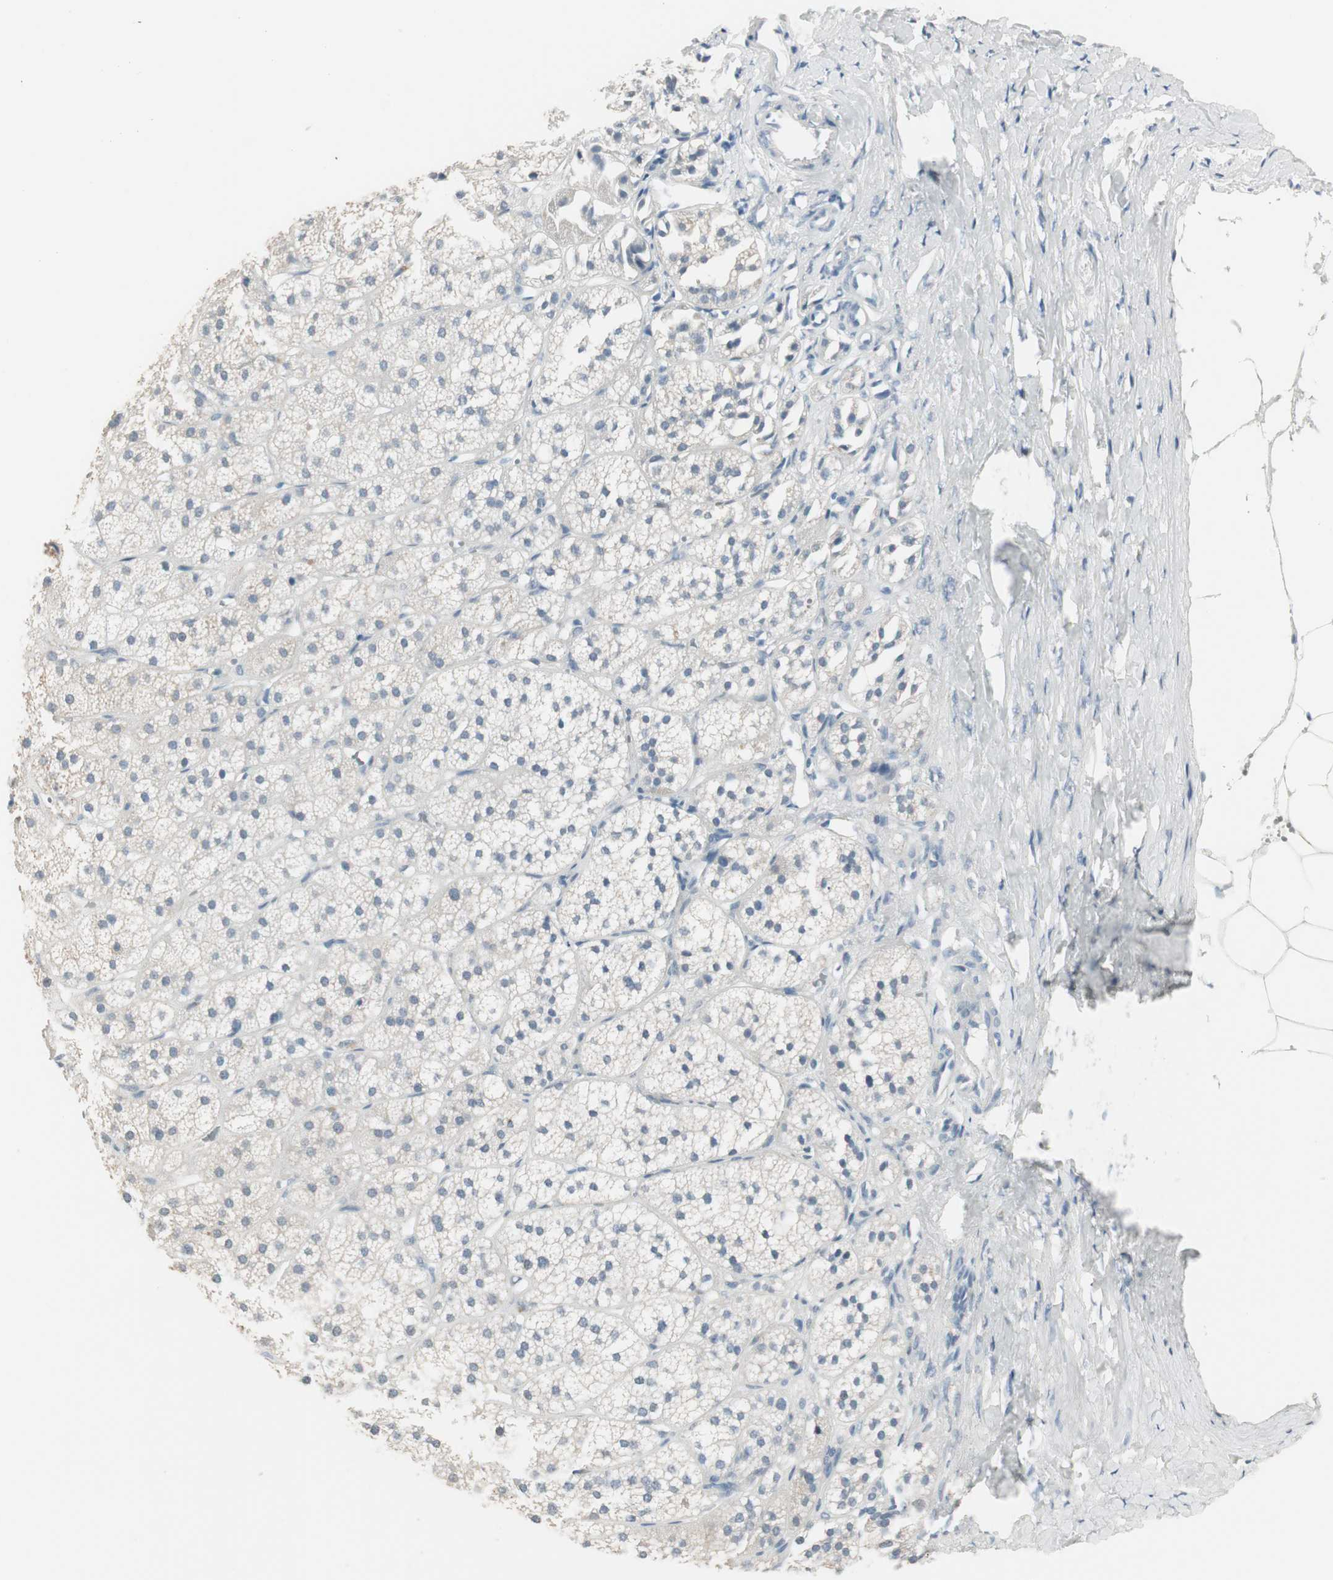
{"staining": {"intensity": "weak", "quantity": "25%-75%", "location": "cytoplasmic/membranous,nuclear"}, "tissue": "adrenal gland", "cell_type": "Glandular cells", "image_type": "normal", "snomed": [{"axis": "morphology", "description": "Normal tissue, NOS"}, {"axis": "topography", "description": "Adrenal gland"}], "caption": "Adrenal gland stained with IHC displays weak cytoplasmic/membranous,nuclear expression in about 25%-75% of glandular cells. The staining was performed using DAB (3,3'-diaminobenzidine) to visualize the protein expression in brown, while the nuclei were stained in blue with hematoxylin (Magnification: 20x).", "gene": "PDZK1", "patient": {"sex": "female", "age": 71}}